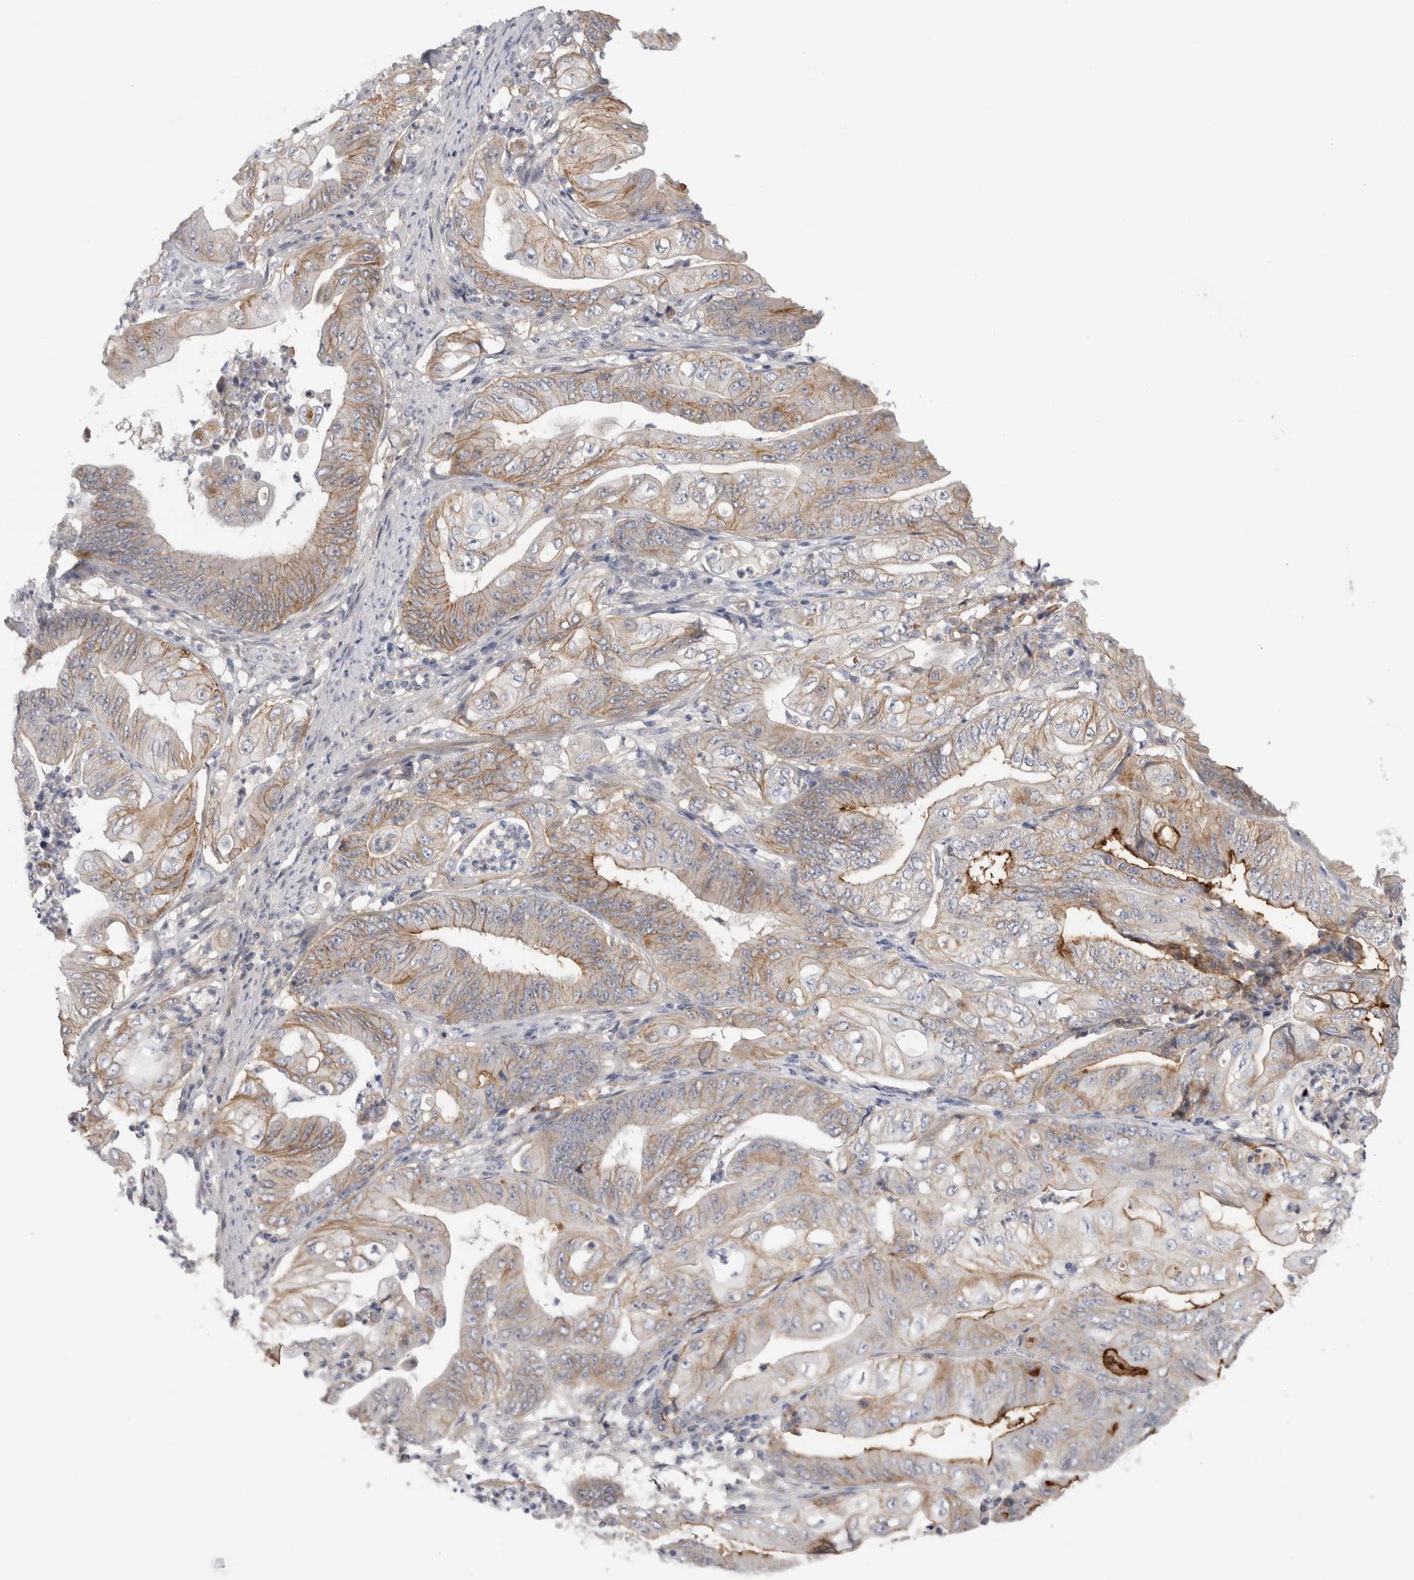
{"staining": {"intensity": "moderate", "quantity": "25%-75%", "location": "cytoplasmic/membranous"}, "tissue": "stomach cancer", "cell_type": "Tumor cells", "image_type": "cancer", "snomed": [{"axis": "morphology", "description": "Adenocarcinoma, NOS"}, {"axis": "topography", "description": "Stomach"}], "caption": "There is medium levels of moderate cytoplasmic/membranous positivity in tumor cells of stomach adenocarcinoma, as demonstrated by immunohistochemical staining (brown color).", "gene": "VANGL1", "patient": {"sex": "female", "age": 73}}